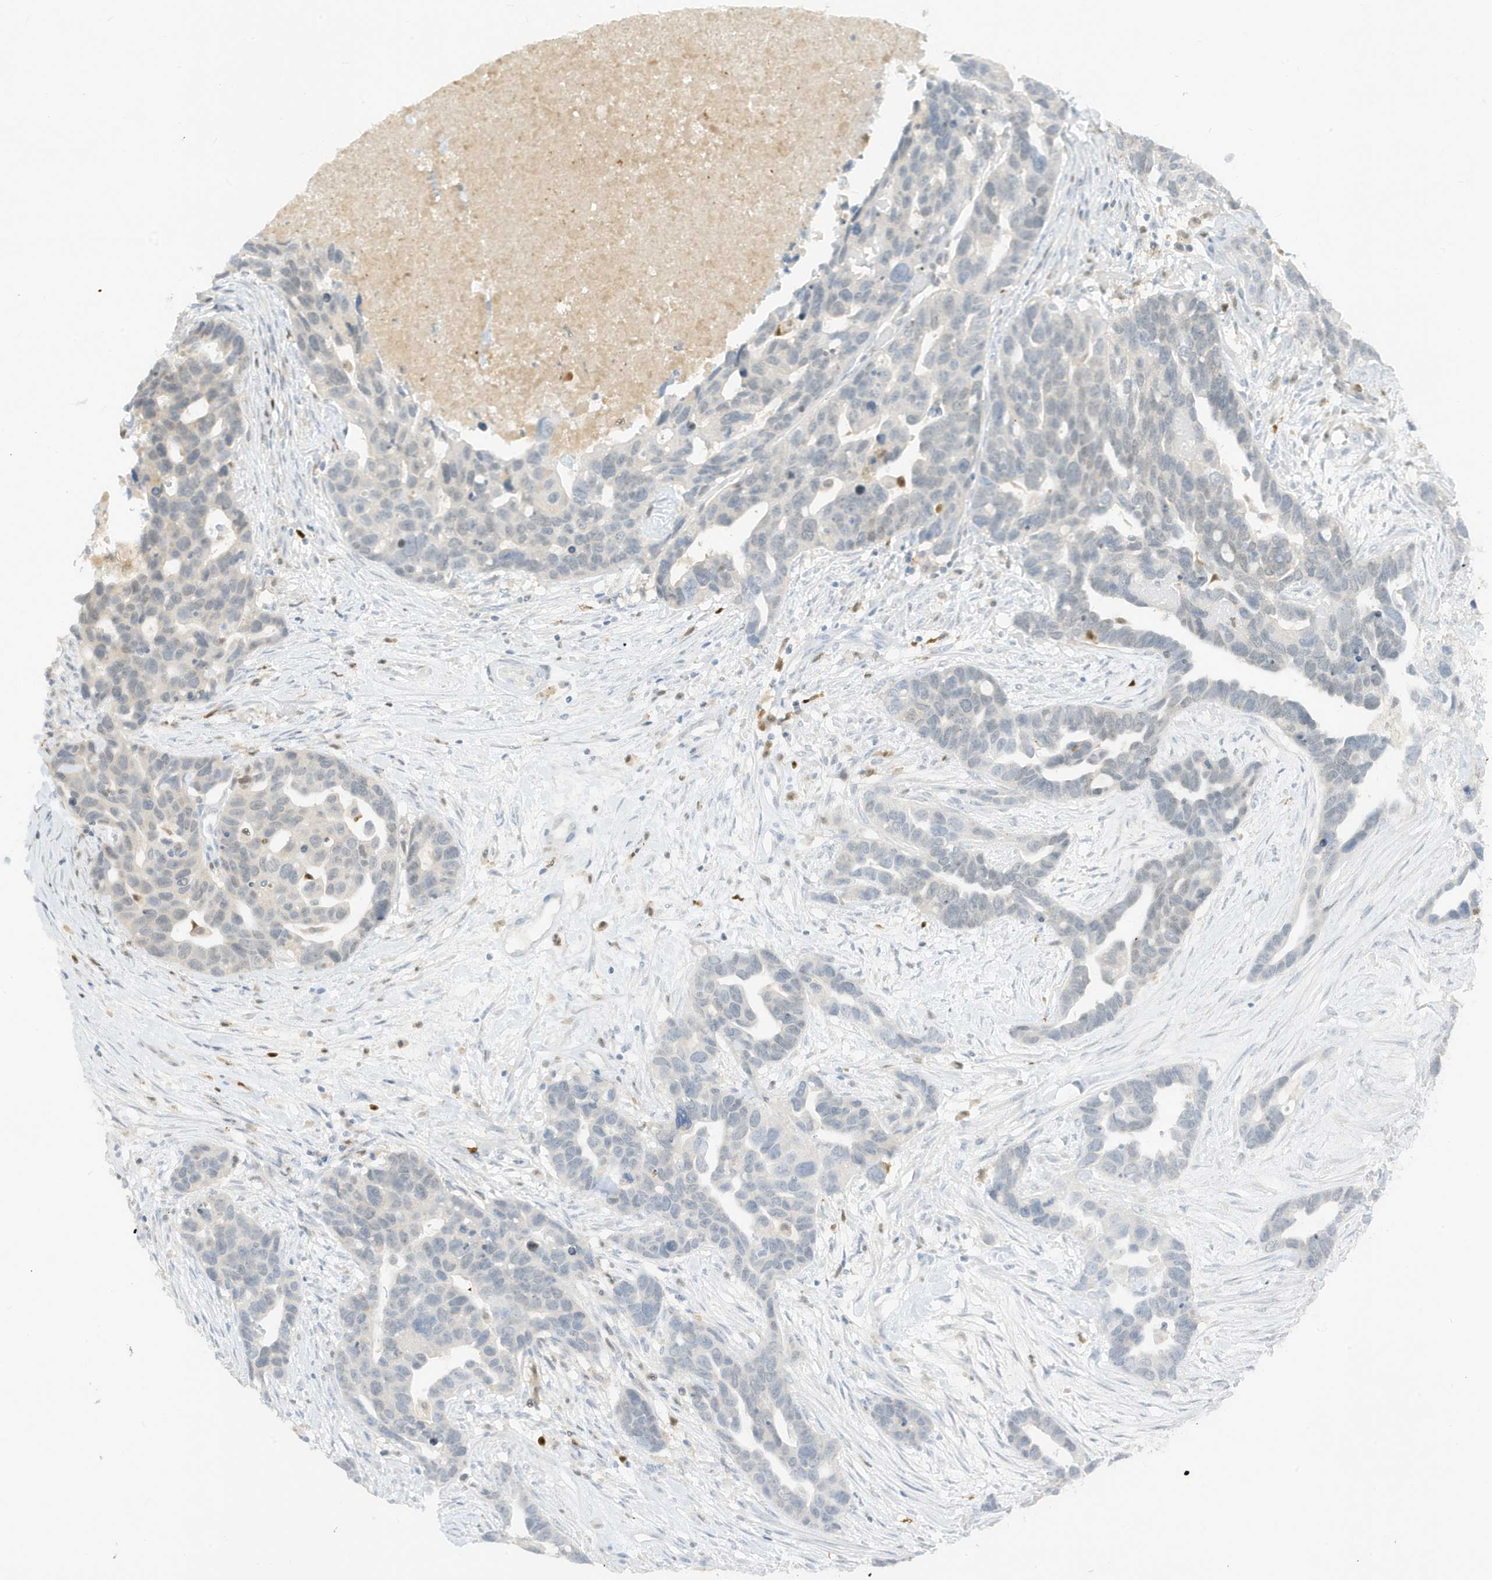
{"staining": {"intensity": "negative", "quantity": "none", "location": "none"}, "tissue": "ovarian cancer", "cell_type": "Tumor cells", "image_type": "cancer", "snomed": [{"axis": "morphology", "description": "Cystadenocarcinoma, serous, NOS"}, {"axis": "topography", "description": "Ovary"}], "caption": "Immunohistochemistry histopathology image of ovarian cancer stained for a protein (brown), which exhibits no expression in tumor cells.", "gene": "GCA", "patient": {"sex": "female", "age": 54}}